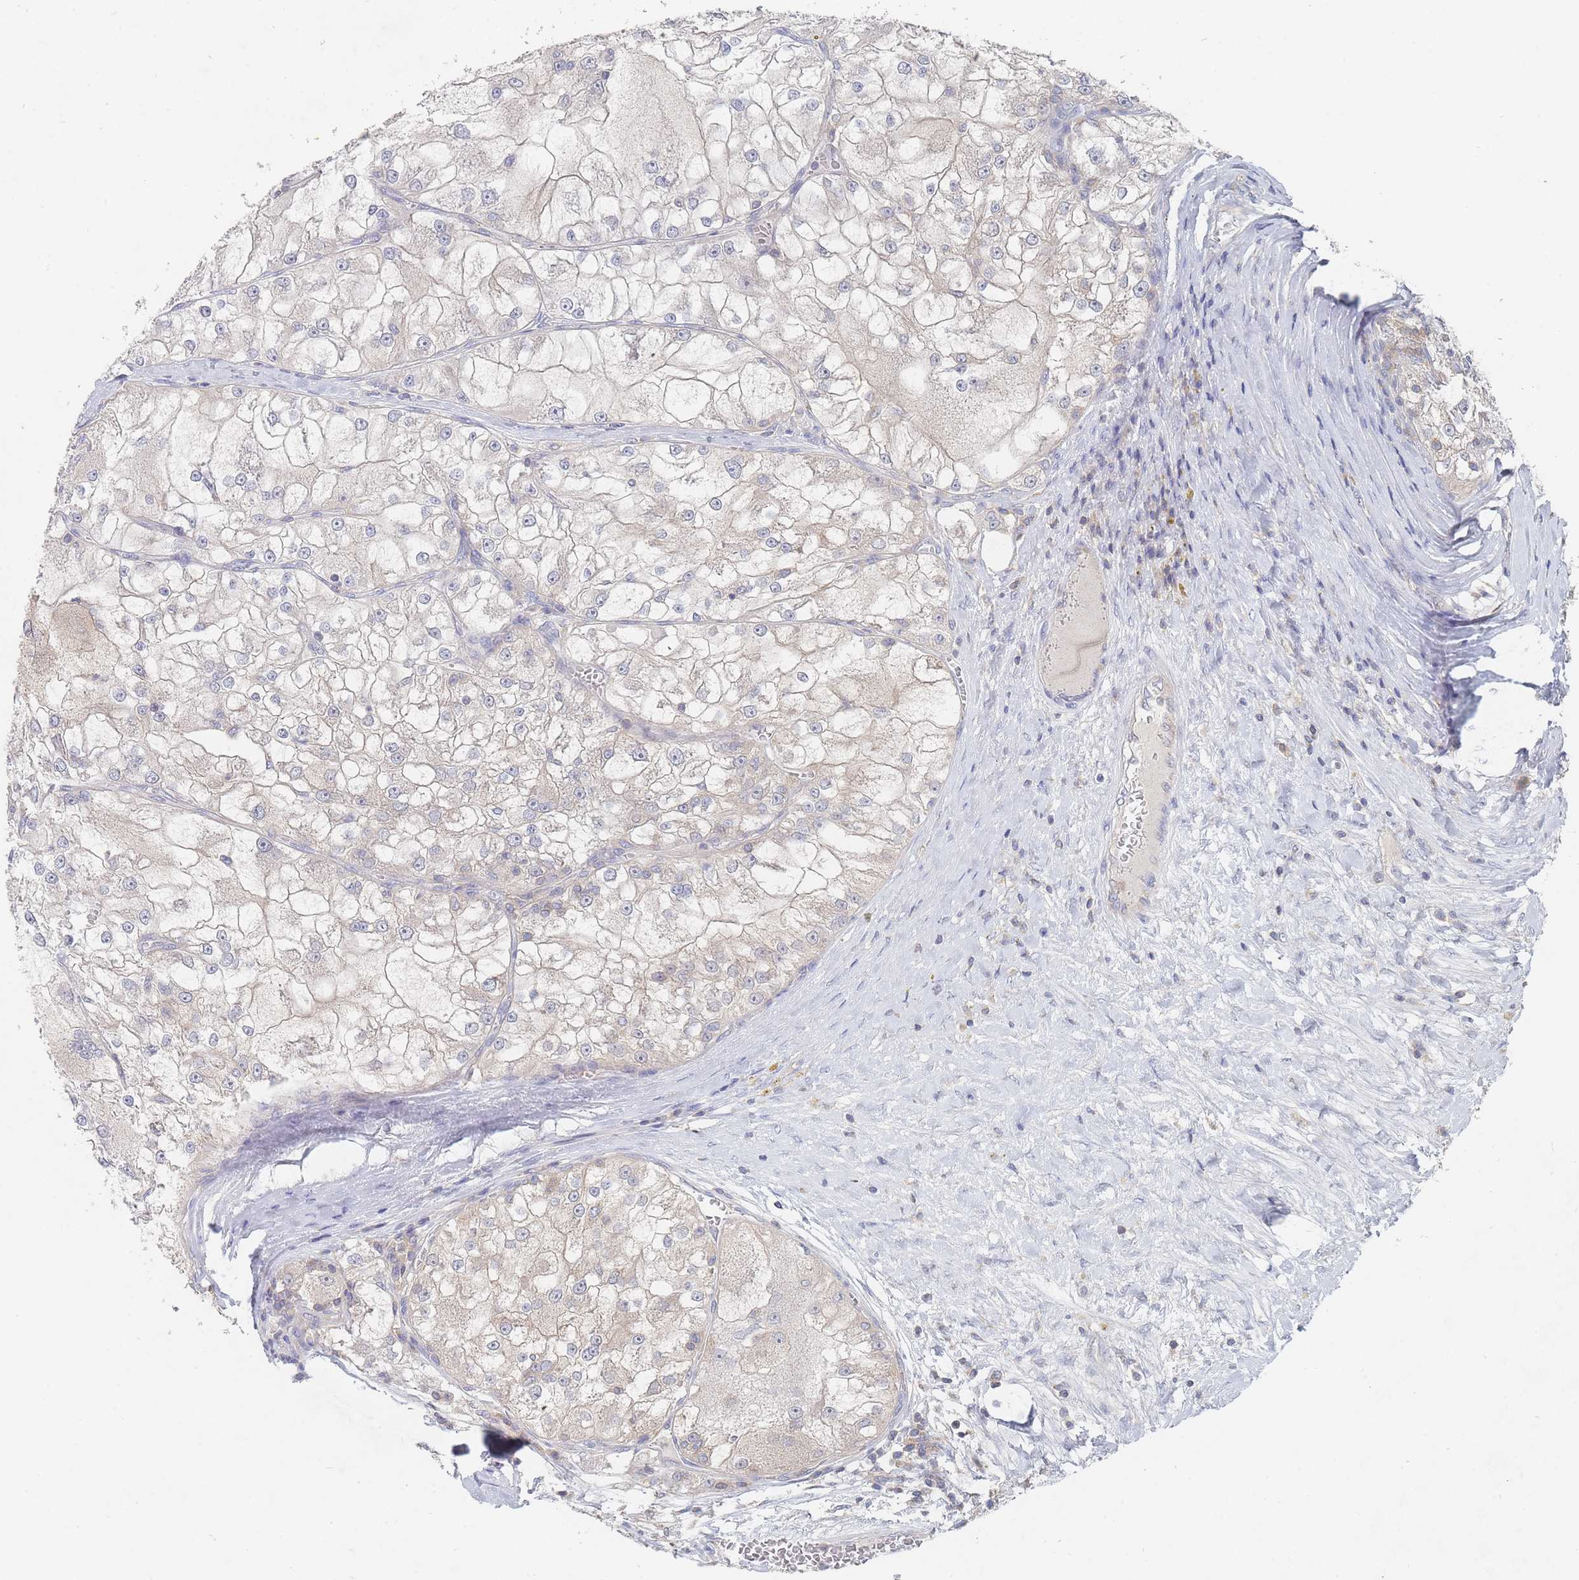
{"staining": {"intensity": "negative", "quantity": "none", "location": "none"}, "tissue": "renal cancer", "cell_type": "Tumor cells", "image_type": "cancer", "snomed": [{"axis": "morphology", "description": "Adenocarcinoma, NOS"}, {"axis": "topography", "description": "Kidney"}], "caption": "Renal adenocarcinoma stained for a protein using immunohistochemistry (IHC) reveals no positivity tumor cells.", "gene": "PPP6C", "patient": {"sex": "female", "age": 72}}